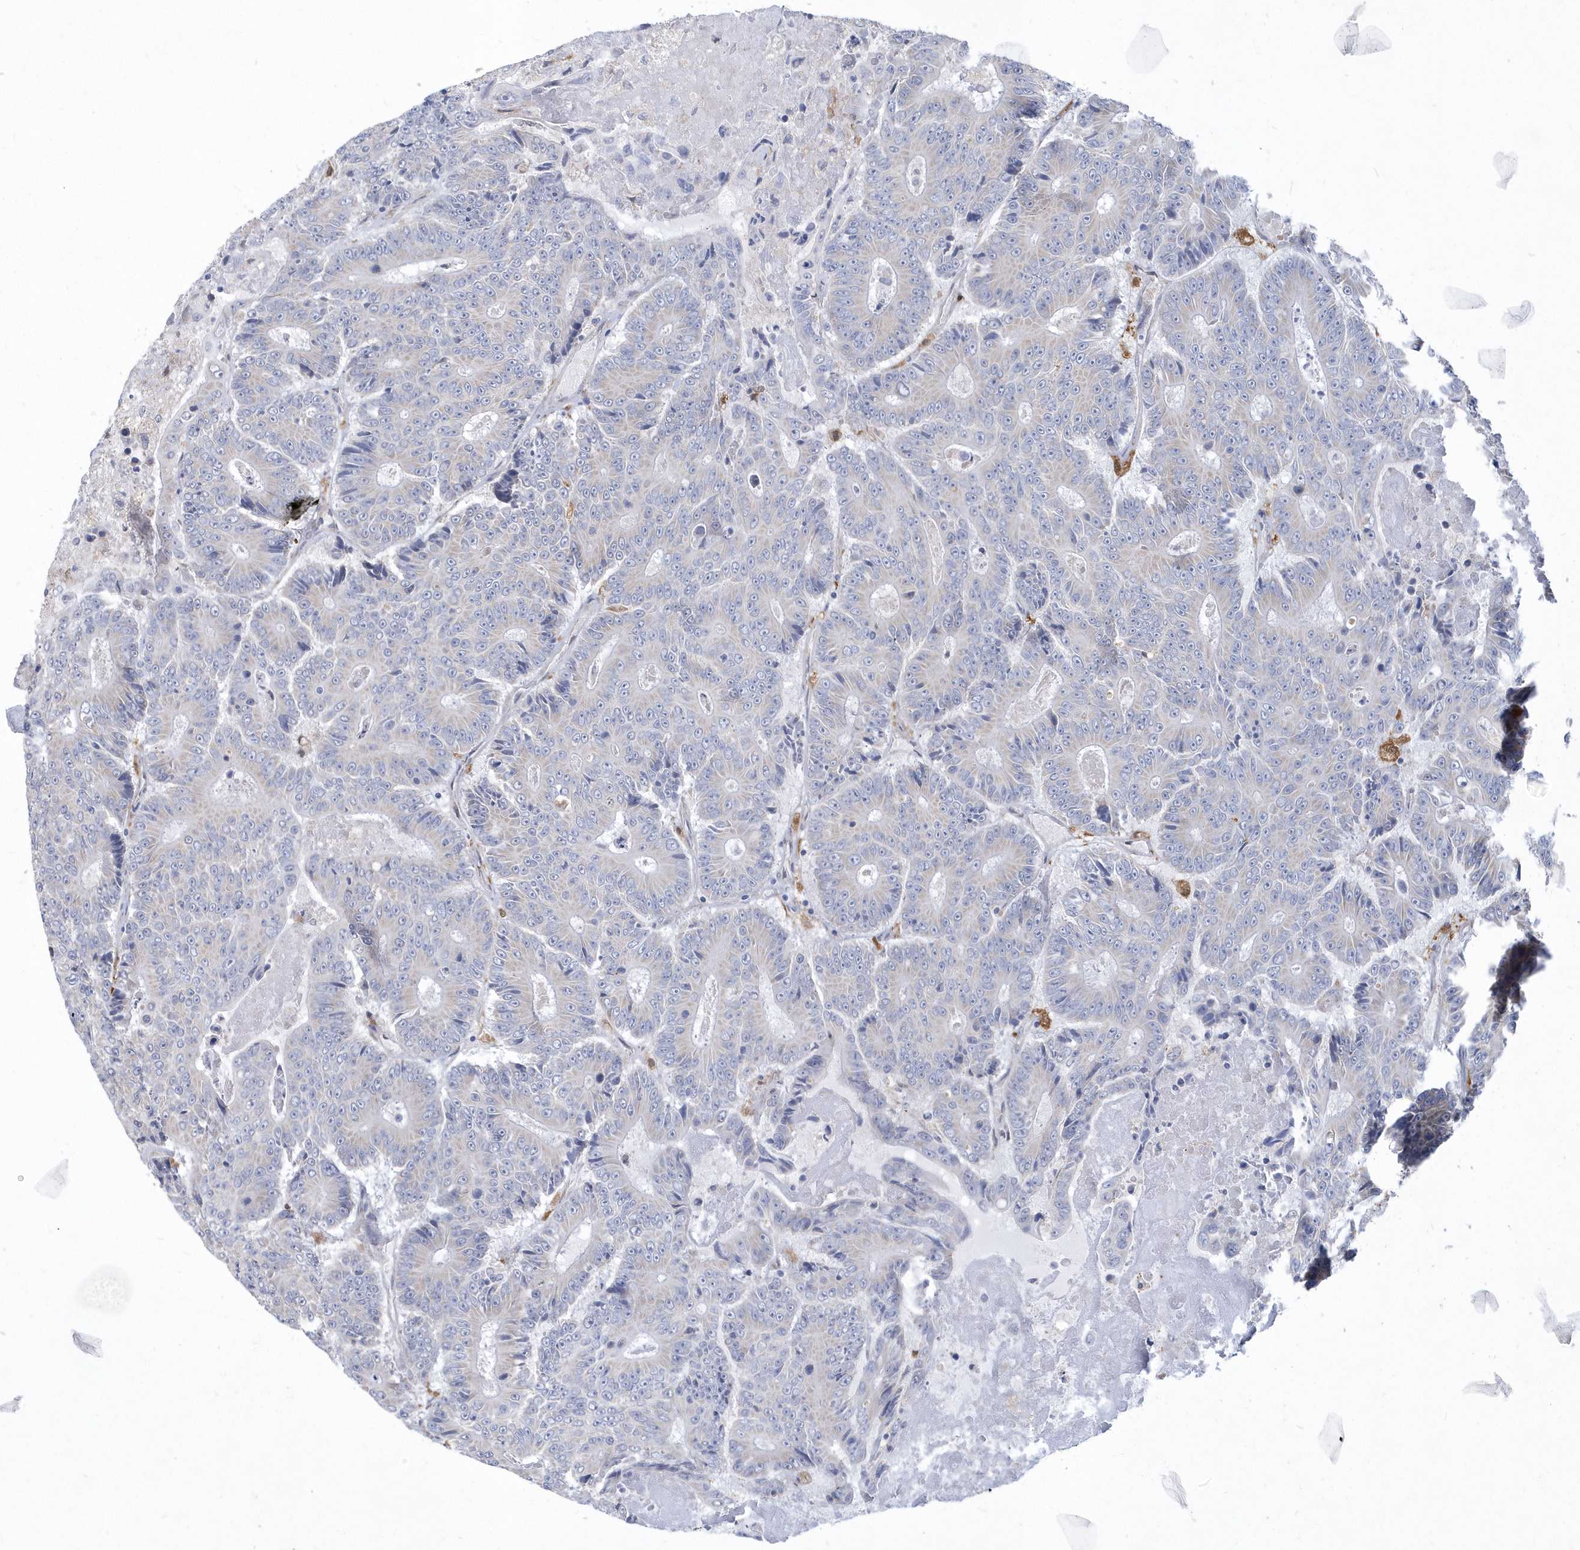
{"staining": {"intensity": "negative", "quantity": "none", "location": "none"}, "tissue": "colorectal cancer", "cell_type": "Tumor cells", "image_type": "cancer", "snomed": [{"axis": "morphology", "description": "Adenocarcinoma, NOS"}, {"axis": "topography", "description": "Colon"}], "caption": "Human colorectal adenocarcinoma stained for a protein using IHC exhibits no staining in tumor cells.", "gene": "TSPEAR", "patient": {"sex": "male", "age": 83}}